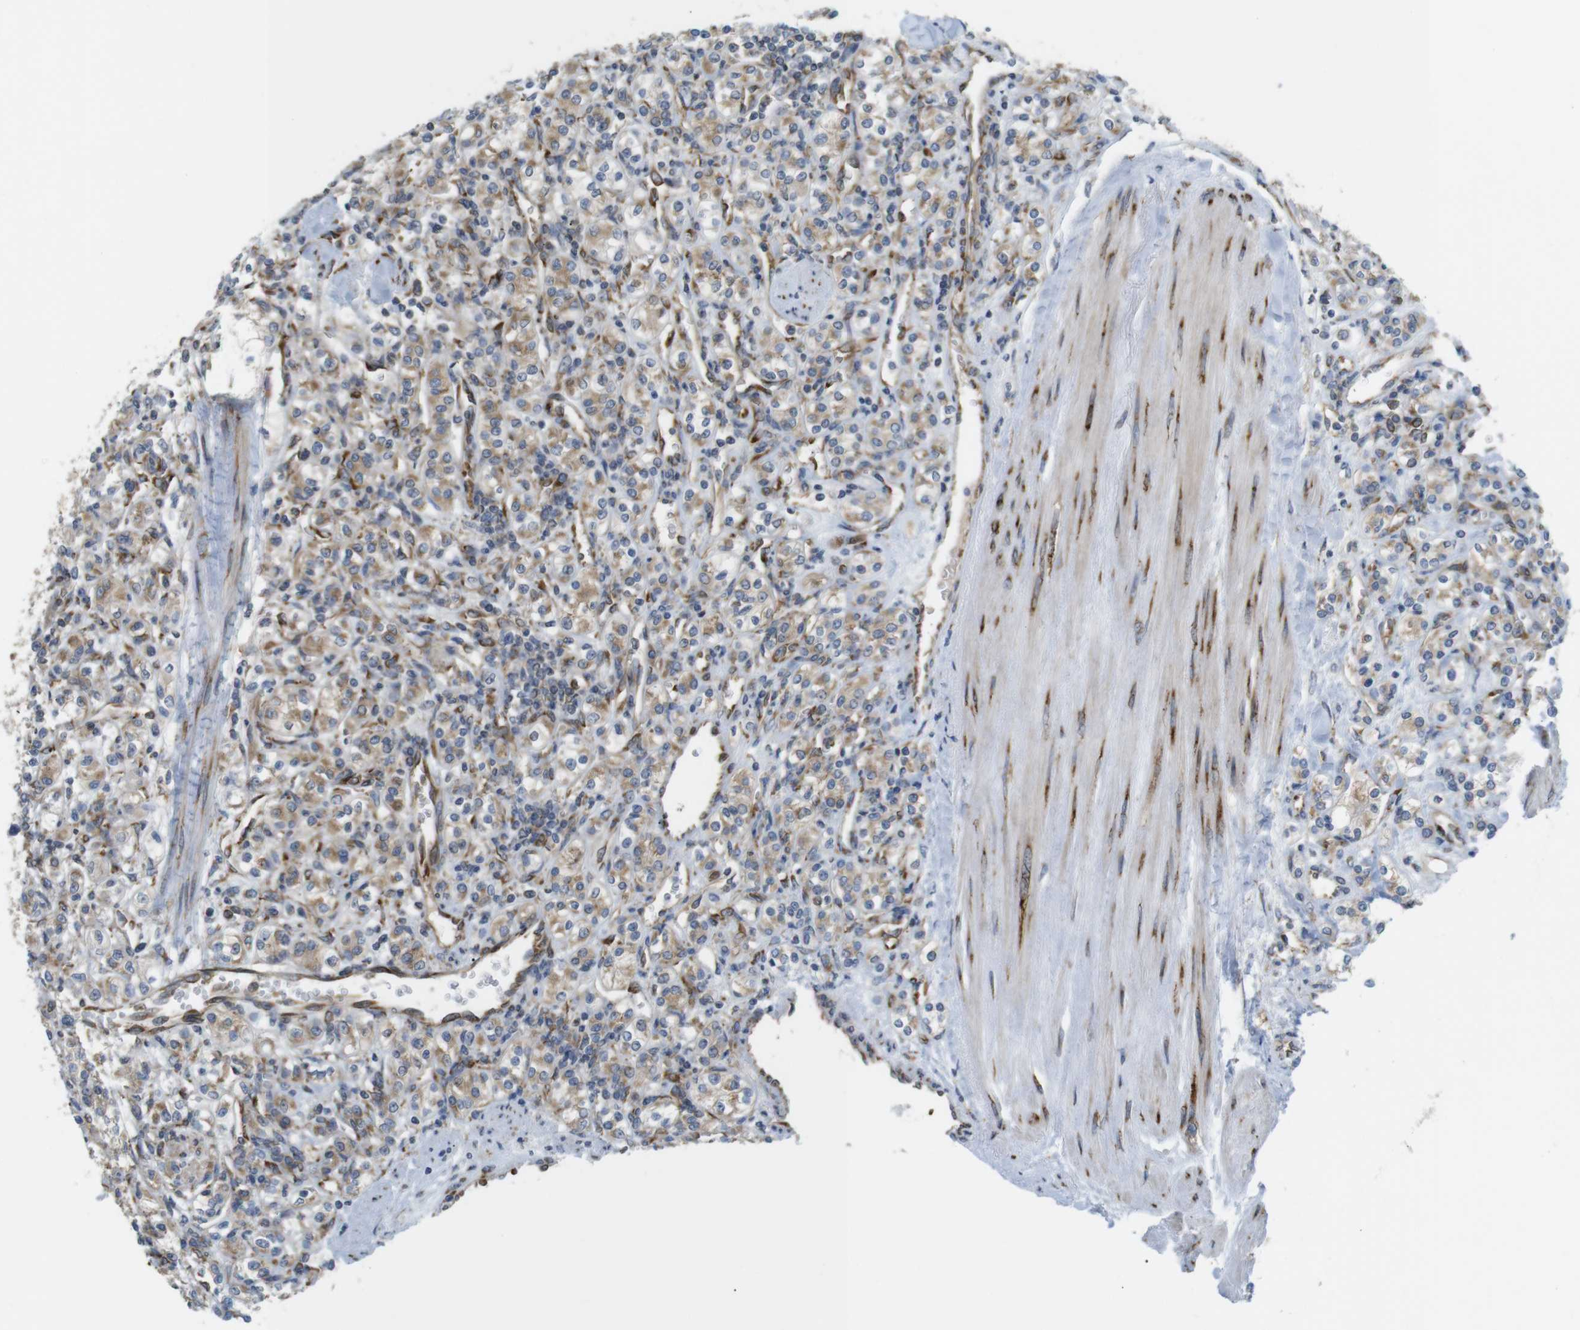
{"staining": {"intensity": "weak", "quantity": "25%-75%", "location": "cytoplasmic/membranous"}, "tissue": "renal cancer", "cell_type": "Tumor cells", "image_type": "cancer", "snomed": [{"axis": "morphology", "description": "Adenocarcinoma, NOS"}, {"axis": "topography", "description": "Kidney"}], "caption": "Protein staining of renal cancer (adenocarcinoma) tissue reveals weak cytoplasmic/membranous staining in approximately 25%-75% of tumor cells.", "gene": "PCNX2", "patient": {"sex": "male", "age": 77}}